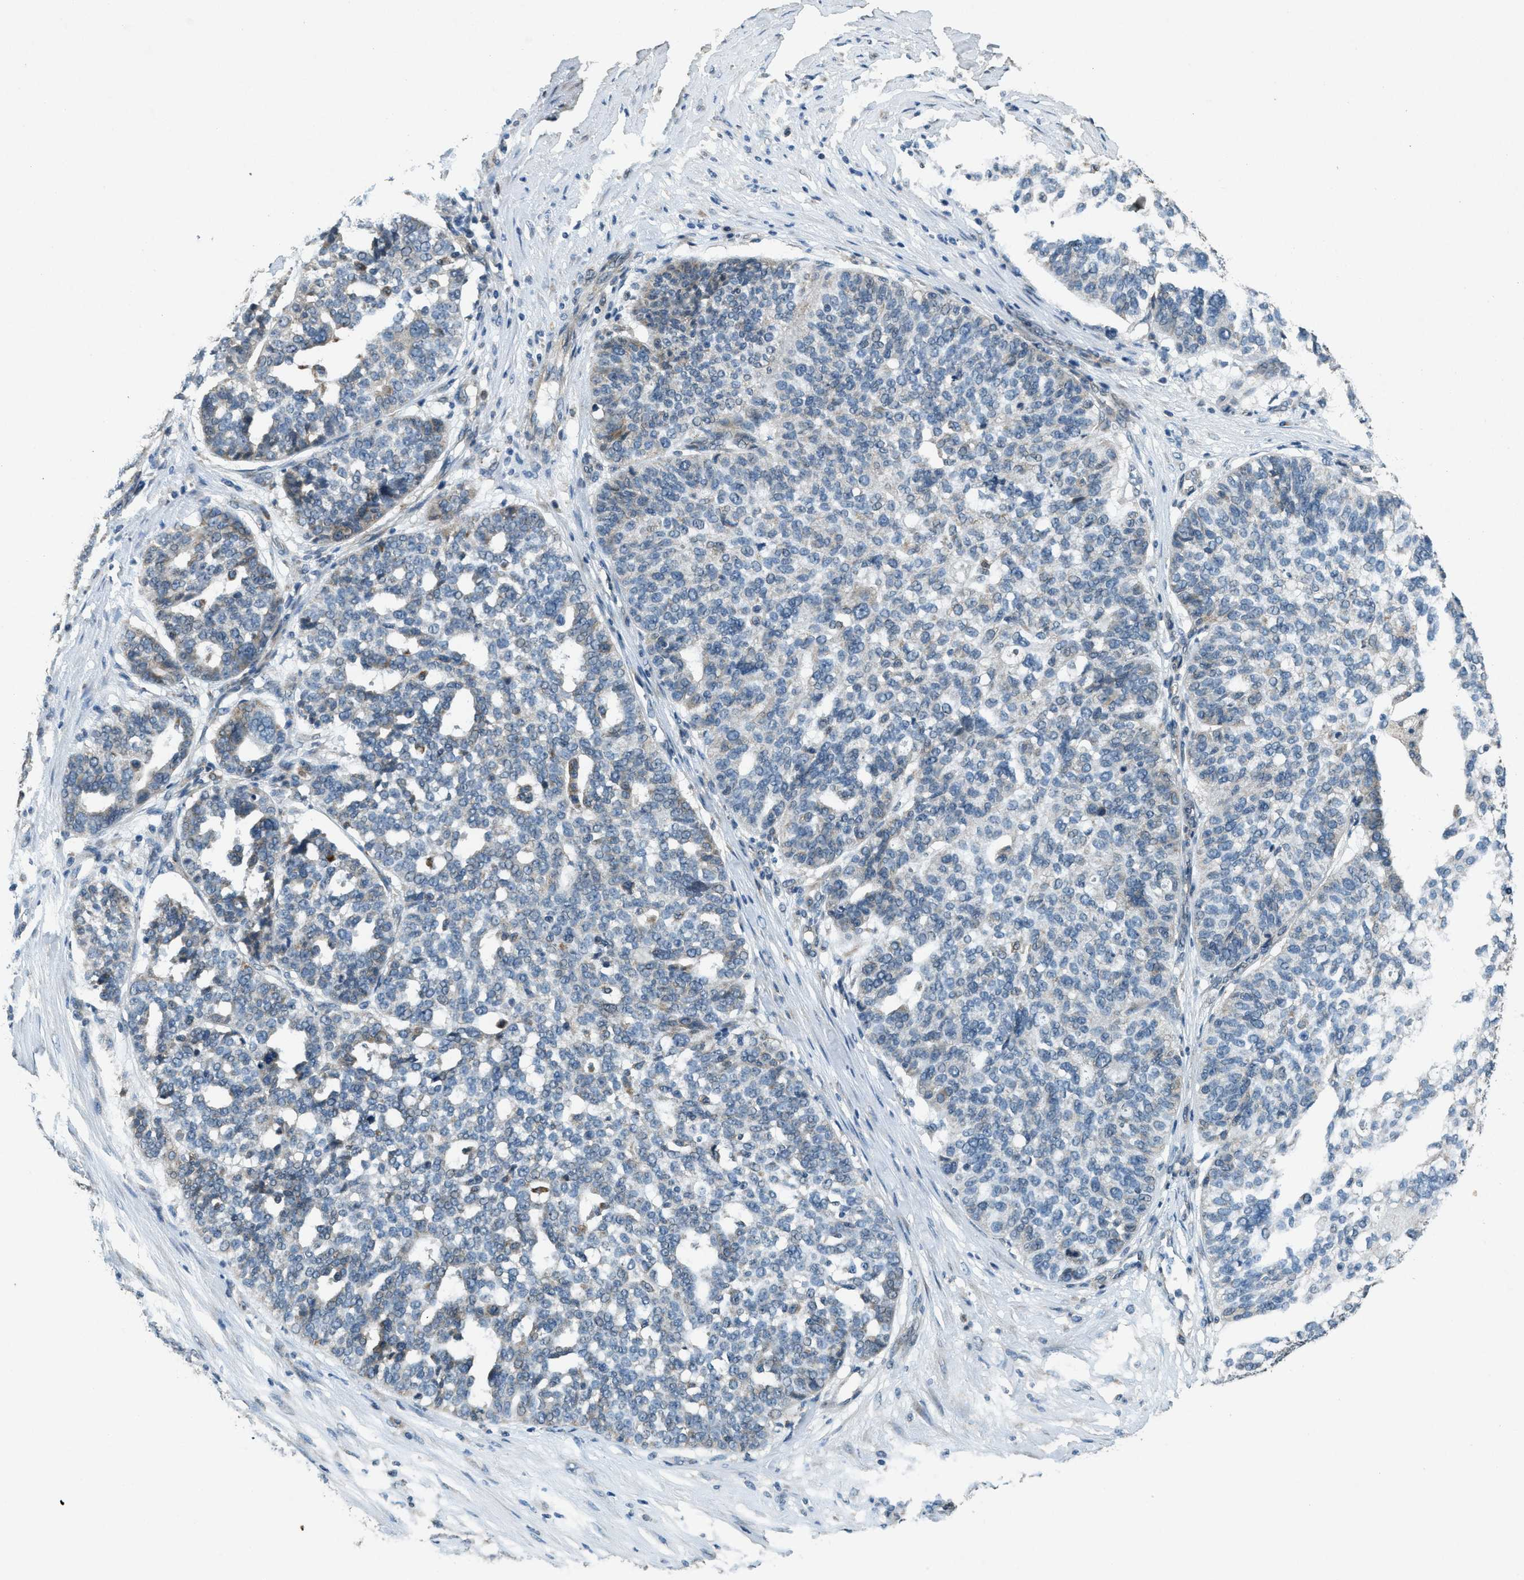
{"staining": {"intensity": "weak", "quantity": "<25%", "location": "cytoplasmic/membranous"}, "tissue": "ovarian cancer", "cell_type": "Tumor cells", "image_type": "cancer", "snomed": [{"axis": "morphology", "description": "Cystadenocarcinoma, serous, NOS"}, {"axis": "topography", "description": "Ovary"}], "caption": "A high-resolution photomicrograph shows IHC staining of ovarian cancer (serous cystadenocarcinoma), which shows no significant staining in tumor cells.", "gene": "RAB3D", "patient": {"sex": "female", "age": 59}}